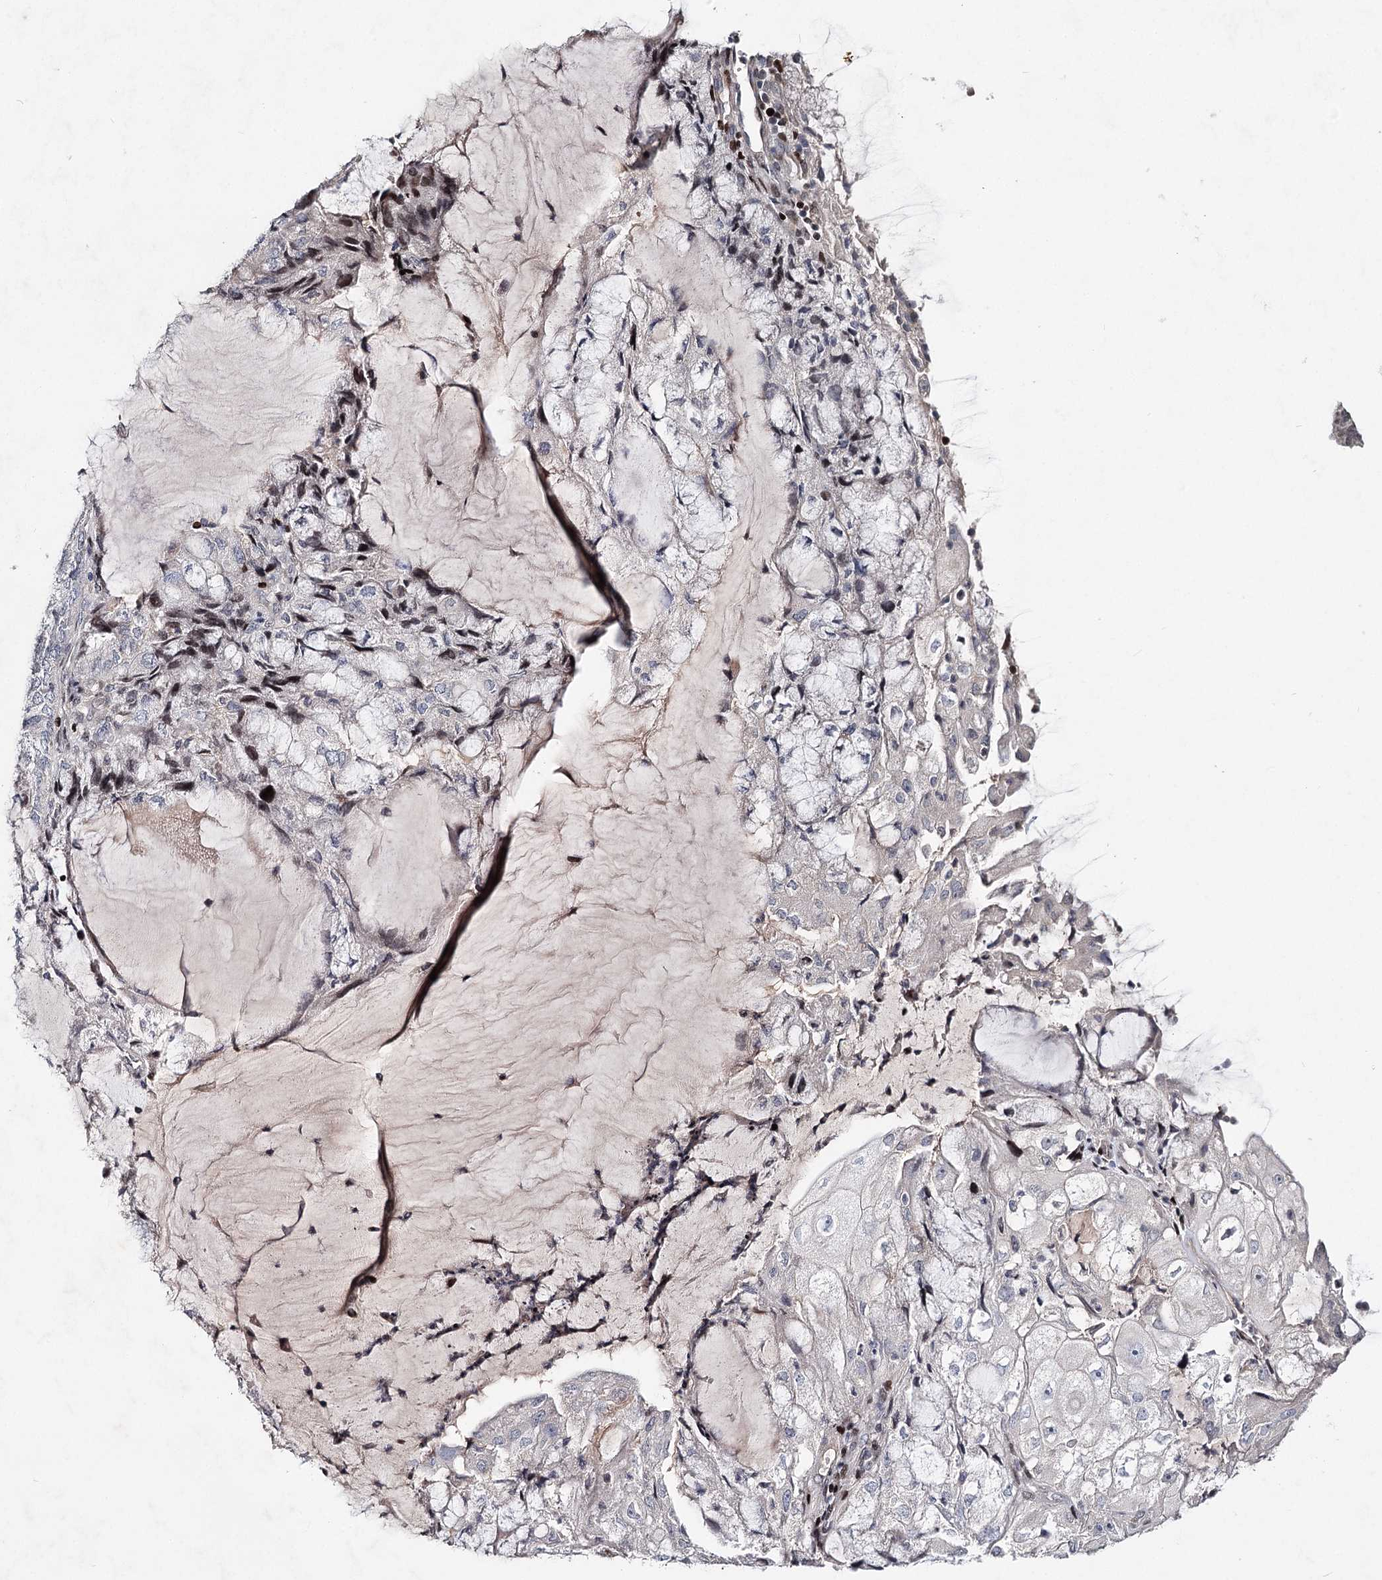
{"staining": {"intensity": "moderate", "quantity": "<25%", "location": "nuclear"}, "tissue": "endometrial cancer", "cell_type": "Tumor cells", "image_type": "cancer", "snomed": [{"axis": "morphology", "description": "Adenocarcinoma, NOS"}, {"axis": "topography", "description": "Endometrium"}], "caption": "Immunohistochemical staining of endometrial adenocarcinoma reveals low levels of moderate nuclear positivity in approximately <25% of tumor cells.", "gene": "FRMD4A", "patient": {"sex": "female", "age": 81}}